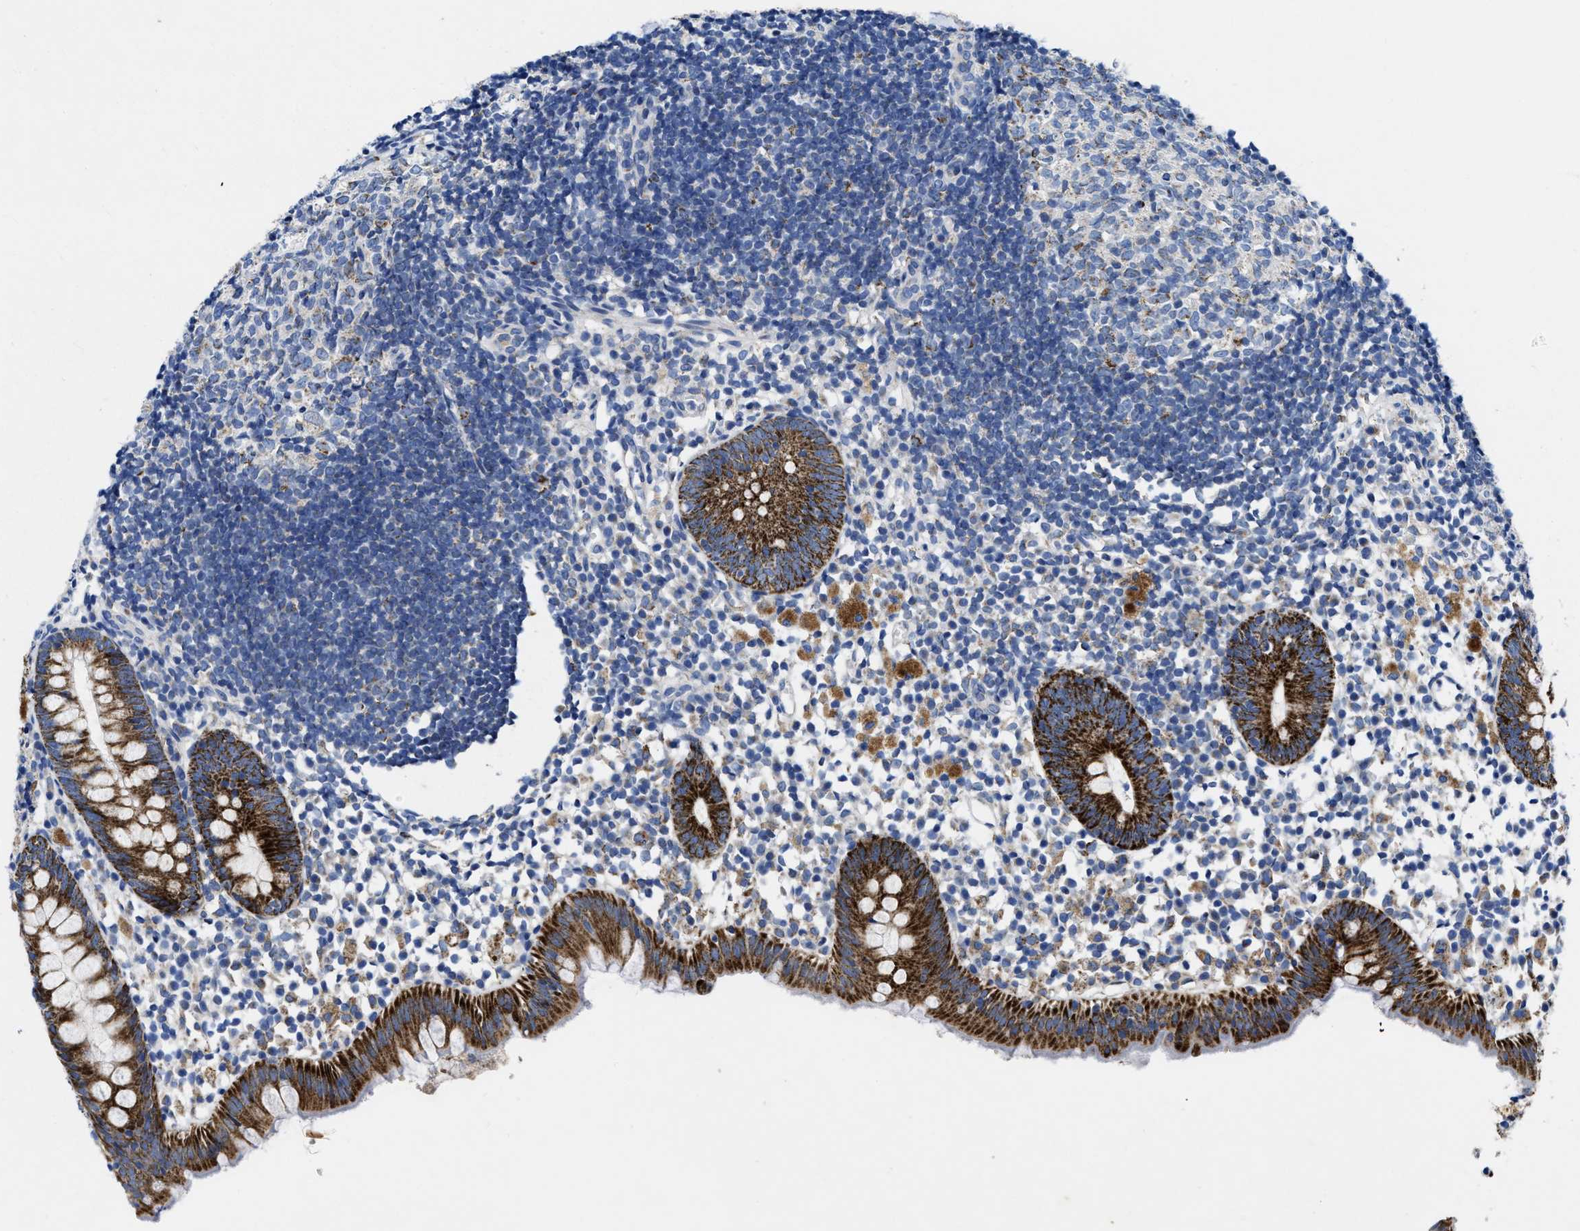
{"staining": {"intensity": "strong", "quantity": ">75%", "location": "cytoplasmic/membranous"}, "tissue": "appendix", "cell_type": "Glandular cells", "image_type": "normal", "snomed": [{"axis": "morphology", "description": "Normal tissue, NOS"}, {"axis": "topography", "description": "Appendix"}], "caption": "Immunohistochemical staining of unremarkable appendix exhibits high levels of strong cytoplasmic/membranous positivity in approximately >75% of glandular cells.", "gene": "TBRG4", "patient": {"sex": "female", "age": 20}}